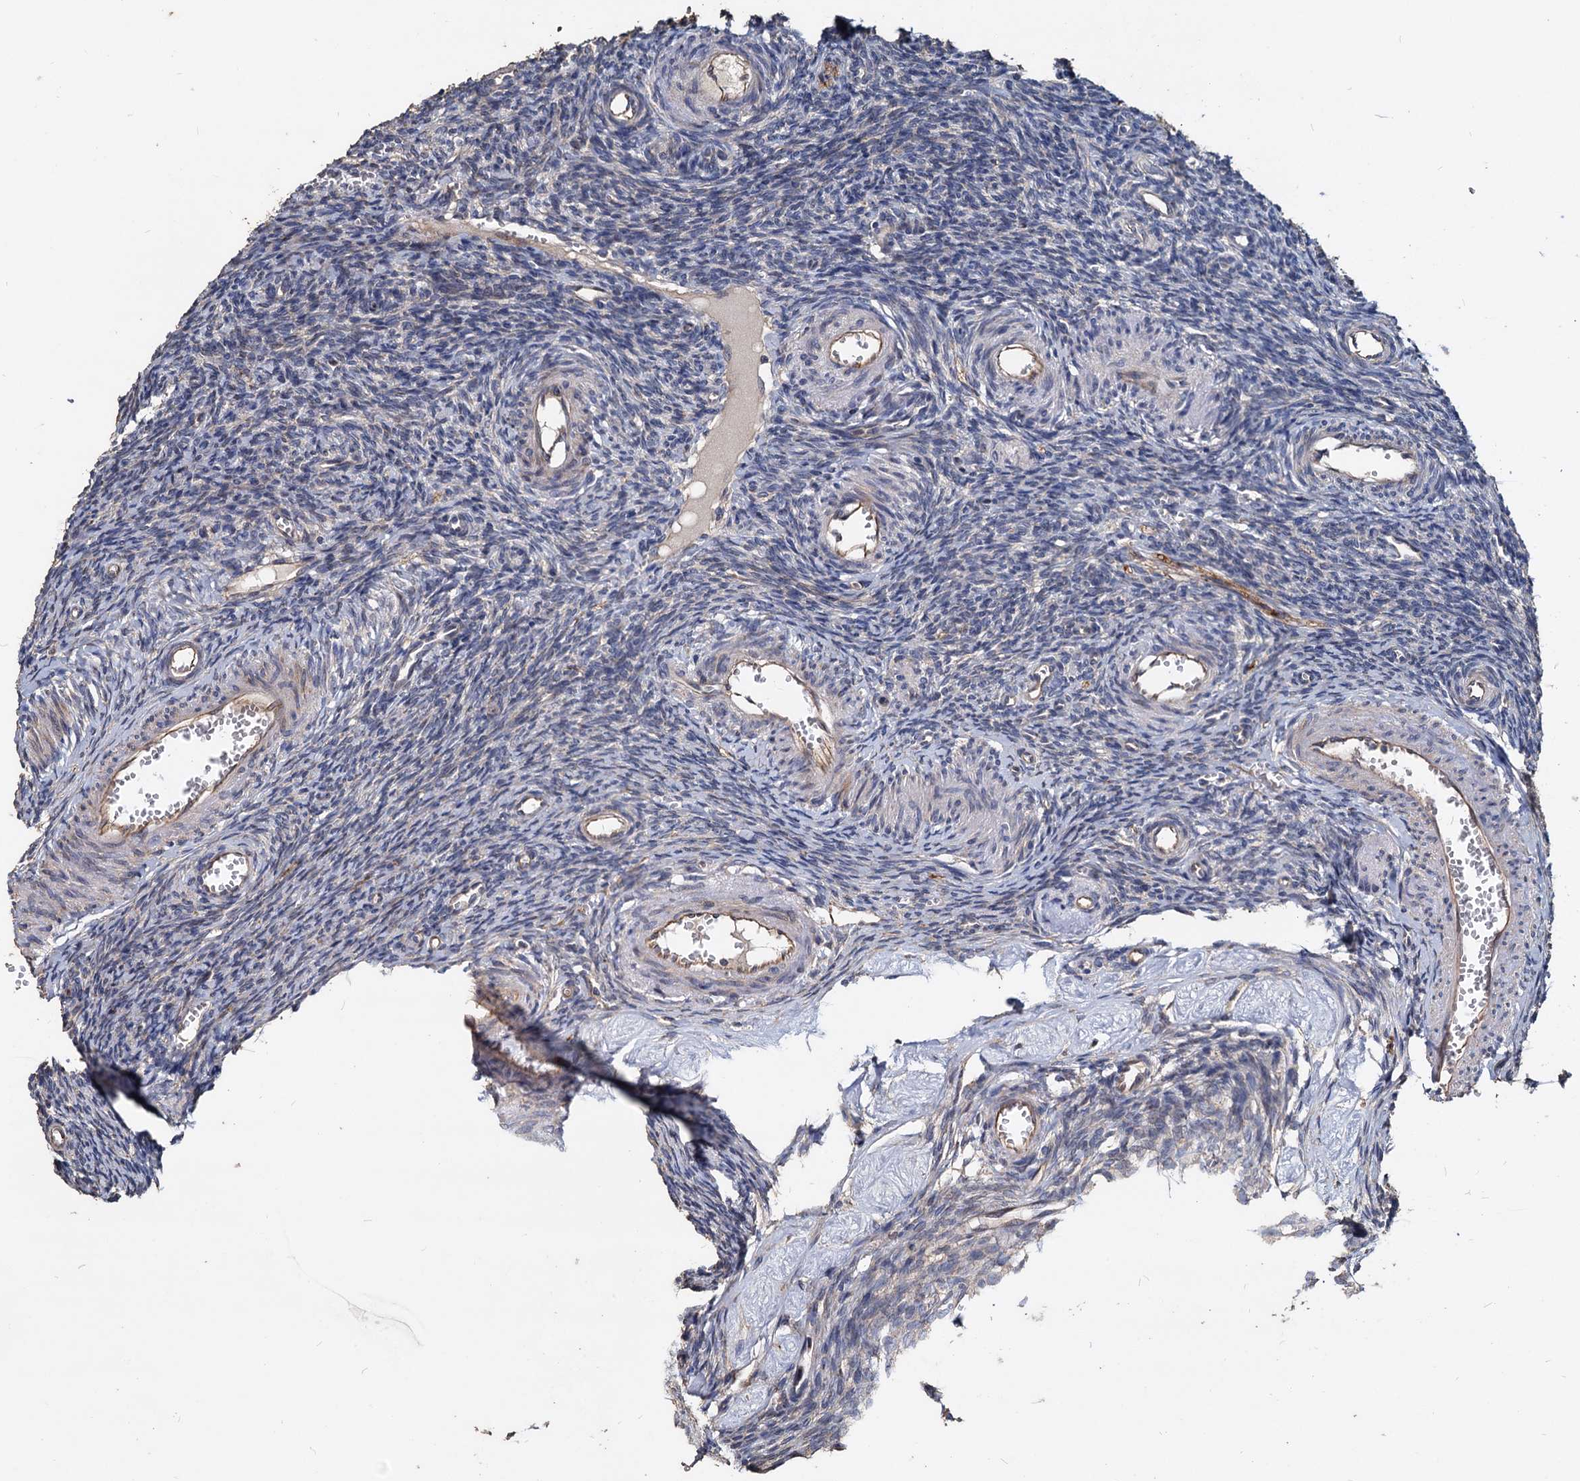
{"staining": {"intensity": "negative", "quantity": "none", "location": "none"}, "tissue": "ovary", "cell_type": "Ovarian stroma cells", "image_type": "normal", "snomed": [{"axis": "morphology", "description": "Normal tissue, NOS"}, {"axis": "topography", "description": "Ovary"}], "caption": "This is an IHC micrograph of unremarkable ovary. There is no staining in ovarian stroma cells.", "gene": "DEPDC4", "patient": {"sex": "female", "age": 39}}